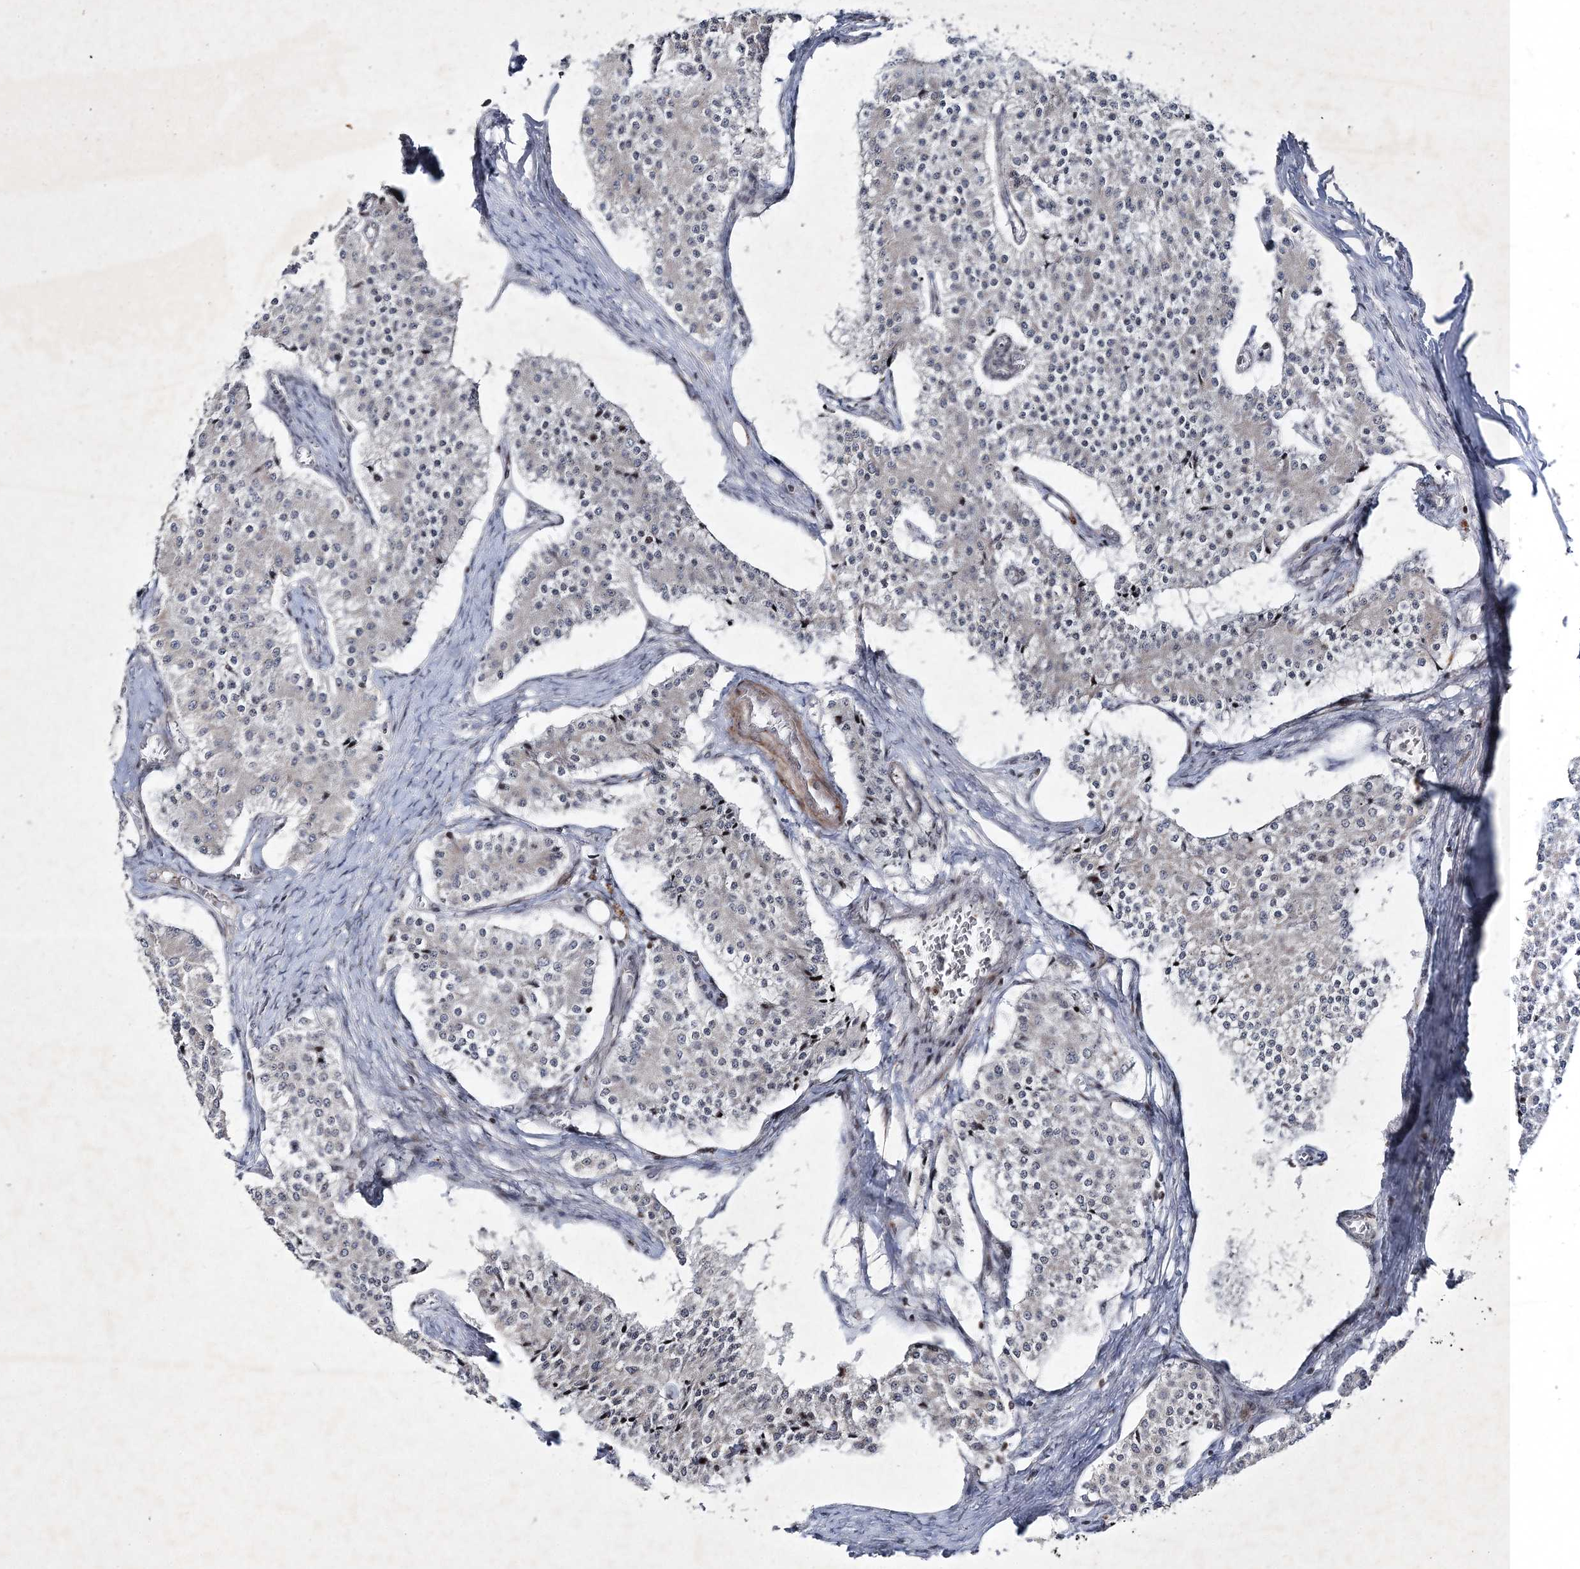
{"staining": {"intensity": "negative", "quantity": "none", "location": "none"}, "tissue": "carcinoid", "cell_type": "Tumor cells", "image_type": "cancer", "snomed": [{"axis": "morphology", "description": "Carcinoid, malignant, NOS"}, {"axis": "topography", "description": "Colon"}], "caption": "IHC of carcinoid (malignant) demonstrates no expression in tumor cells.", "gene": "SMIM29", "patient": {"sex": "female", "age": 52}}